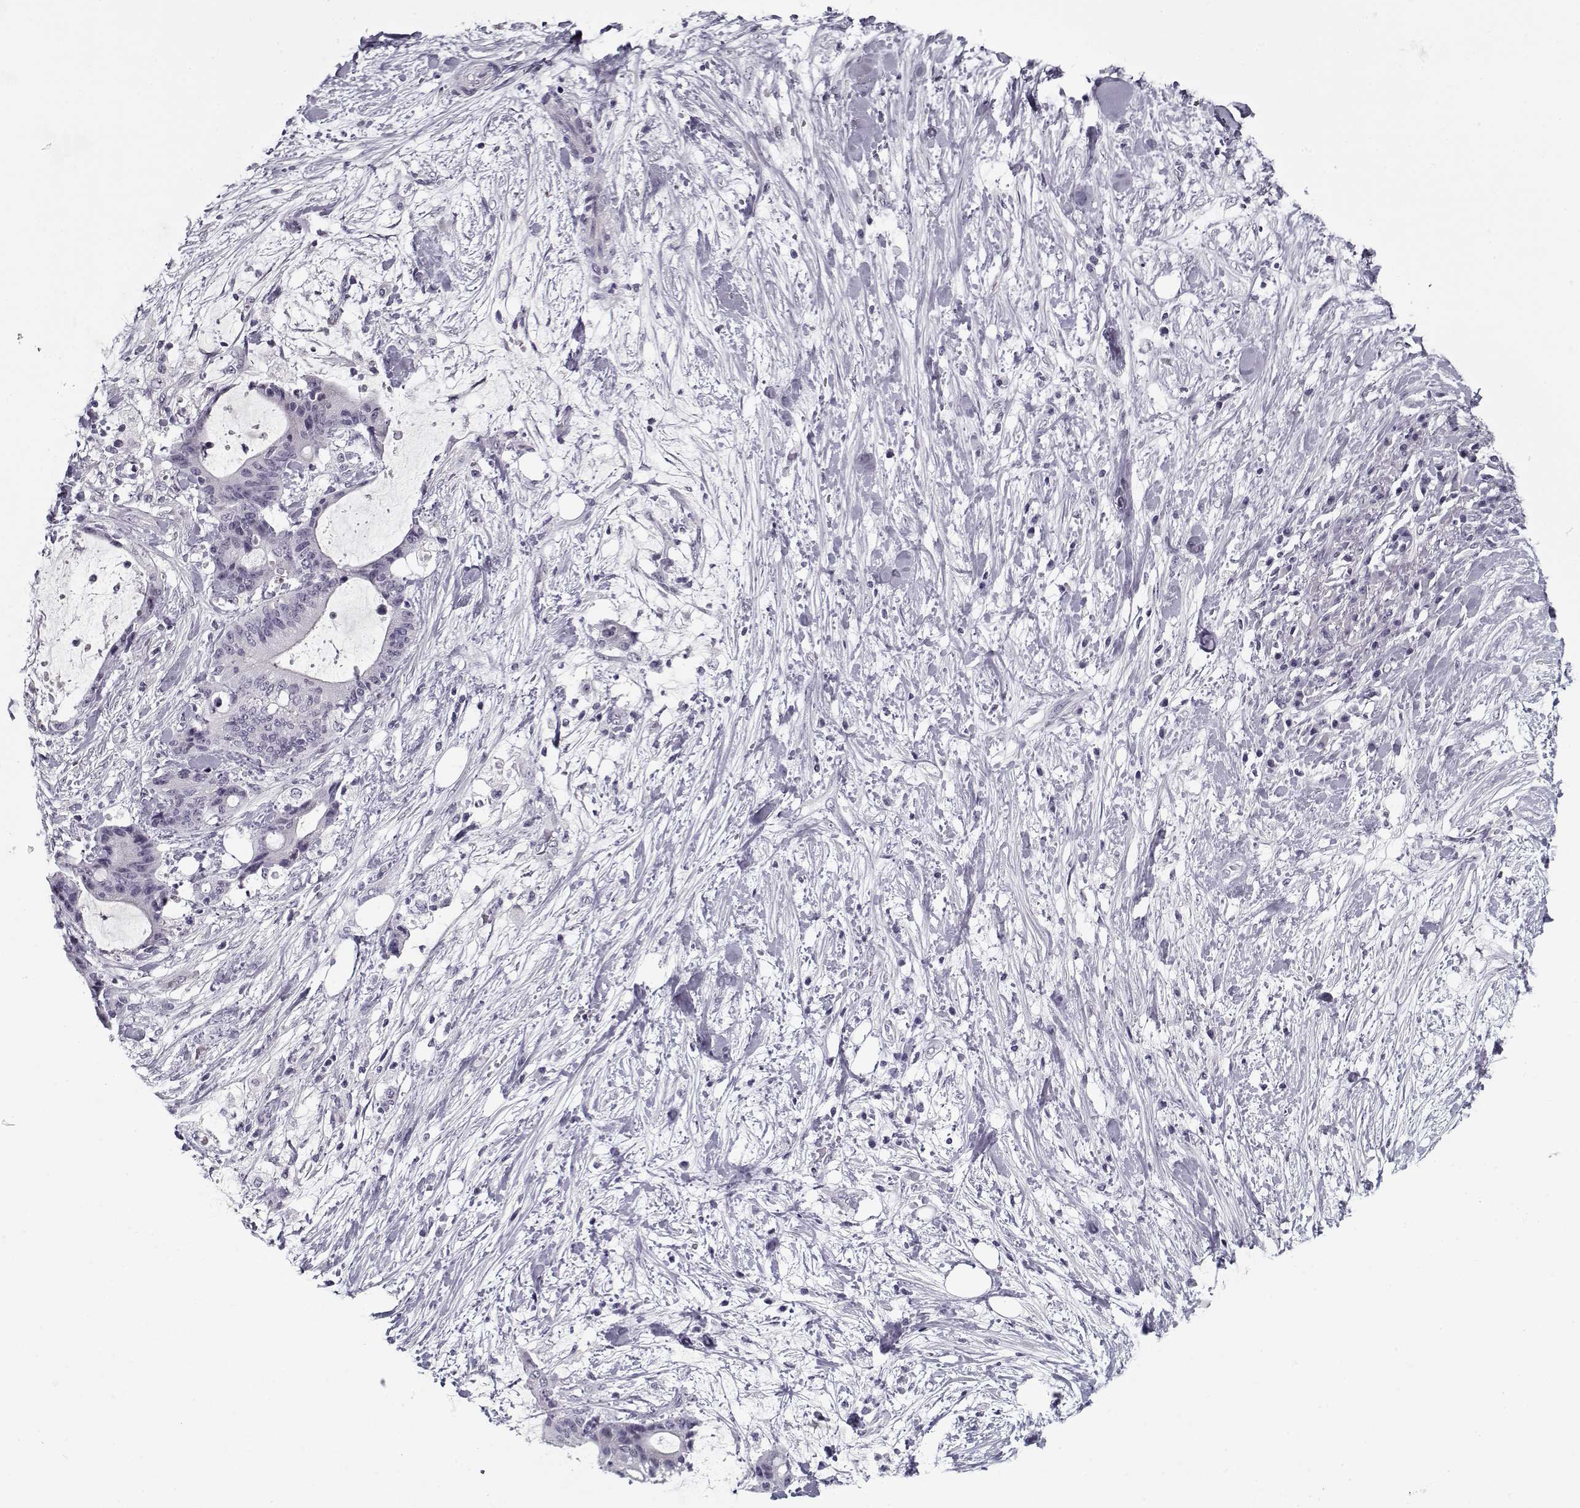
{"staining": {"intensity": "negative", "quantity": "none", "location": "none"}, "tissue": "liver cancer", "cell_type": "Tumor cells", "image_type": "cancer", "snomed": [{"axis": "morphology", "description": "Cholangiocarcinoma"}, {"axis": "topography", "description": "Liver"}], "caption": "Image shows no significant protein positivity in tumor cells of liver cholangiocarcinoma. (DAB (3,3'-diaminobenzidine) IHC visualized using brightfield microscopy, high magnification).", "gene": "SPACA9", "patient": {"sex": "female", "age": 73}}